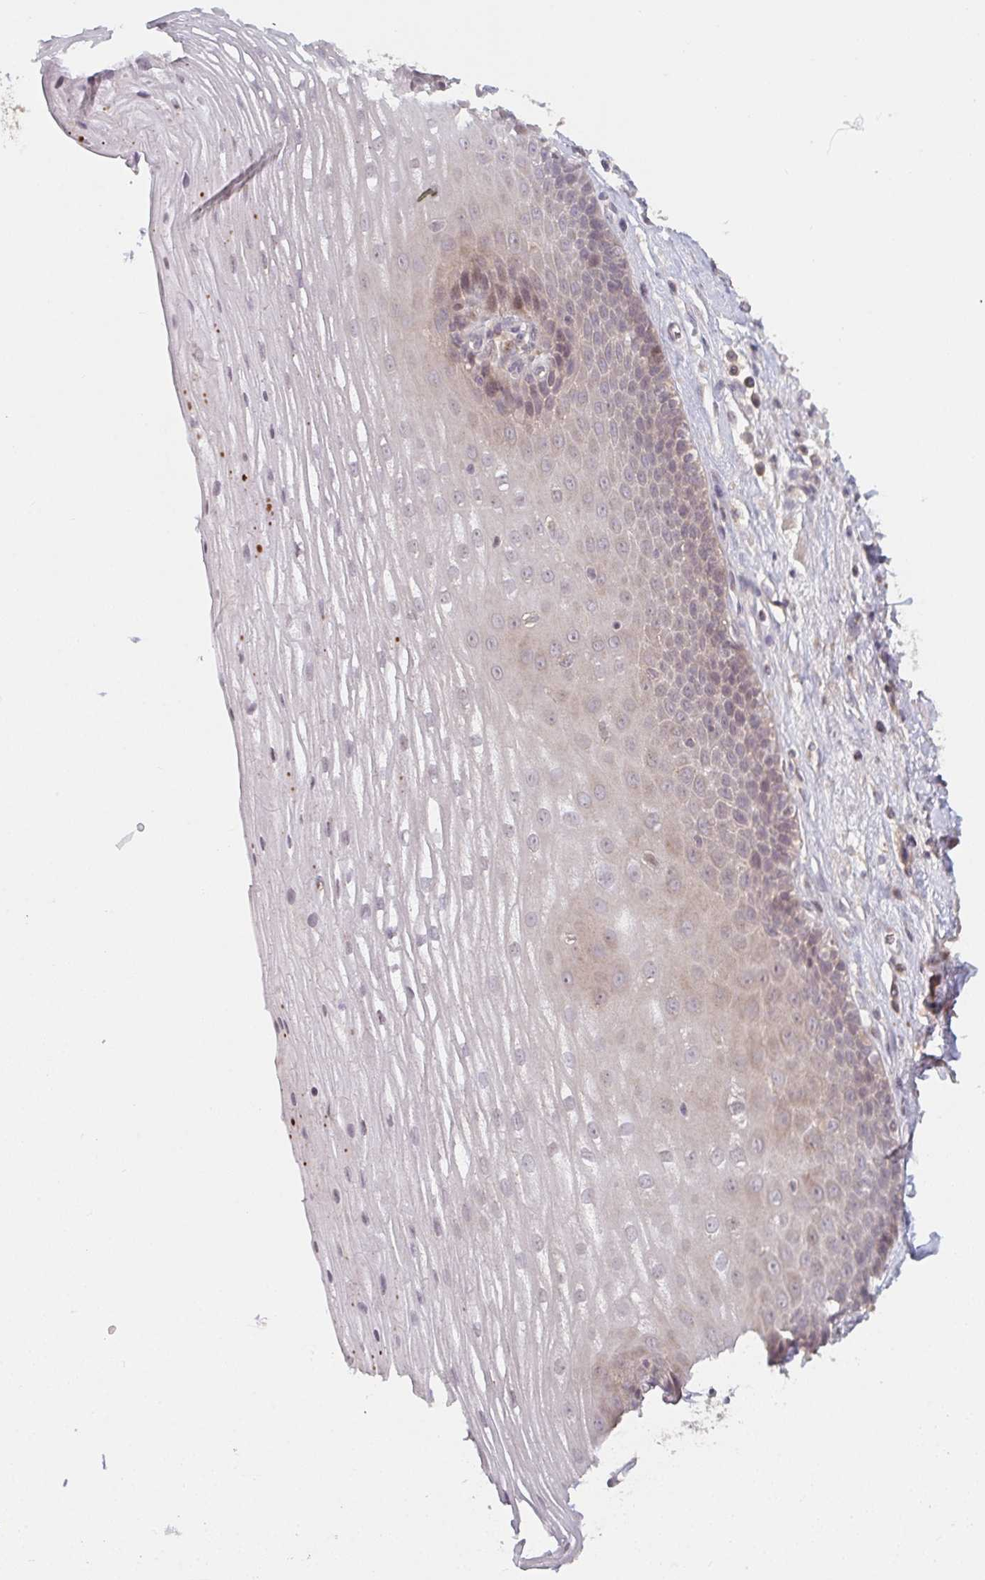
{"staining": {"intensity": "weak", "quantity": "<25%", "location": "cytoplasmic/membranous,nuclear"}, "tissue": "esophagus", "cell_type": "Squamous epithelial cells", "image_type": "normal", "snomed": [{"axis": "morphology", "description": "Normal tissue, NOS"}, {"axis": "topography", "description": "Esophagus"}], "caption": "IHC image of normal human esophagus stained for a protein (brown), which displays no staining in squamous epithelial cells.", "gene": "DCST1", "patient": {"sex": "male", "age": 62}}